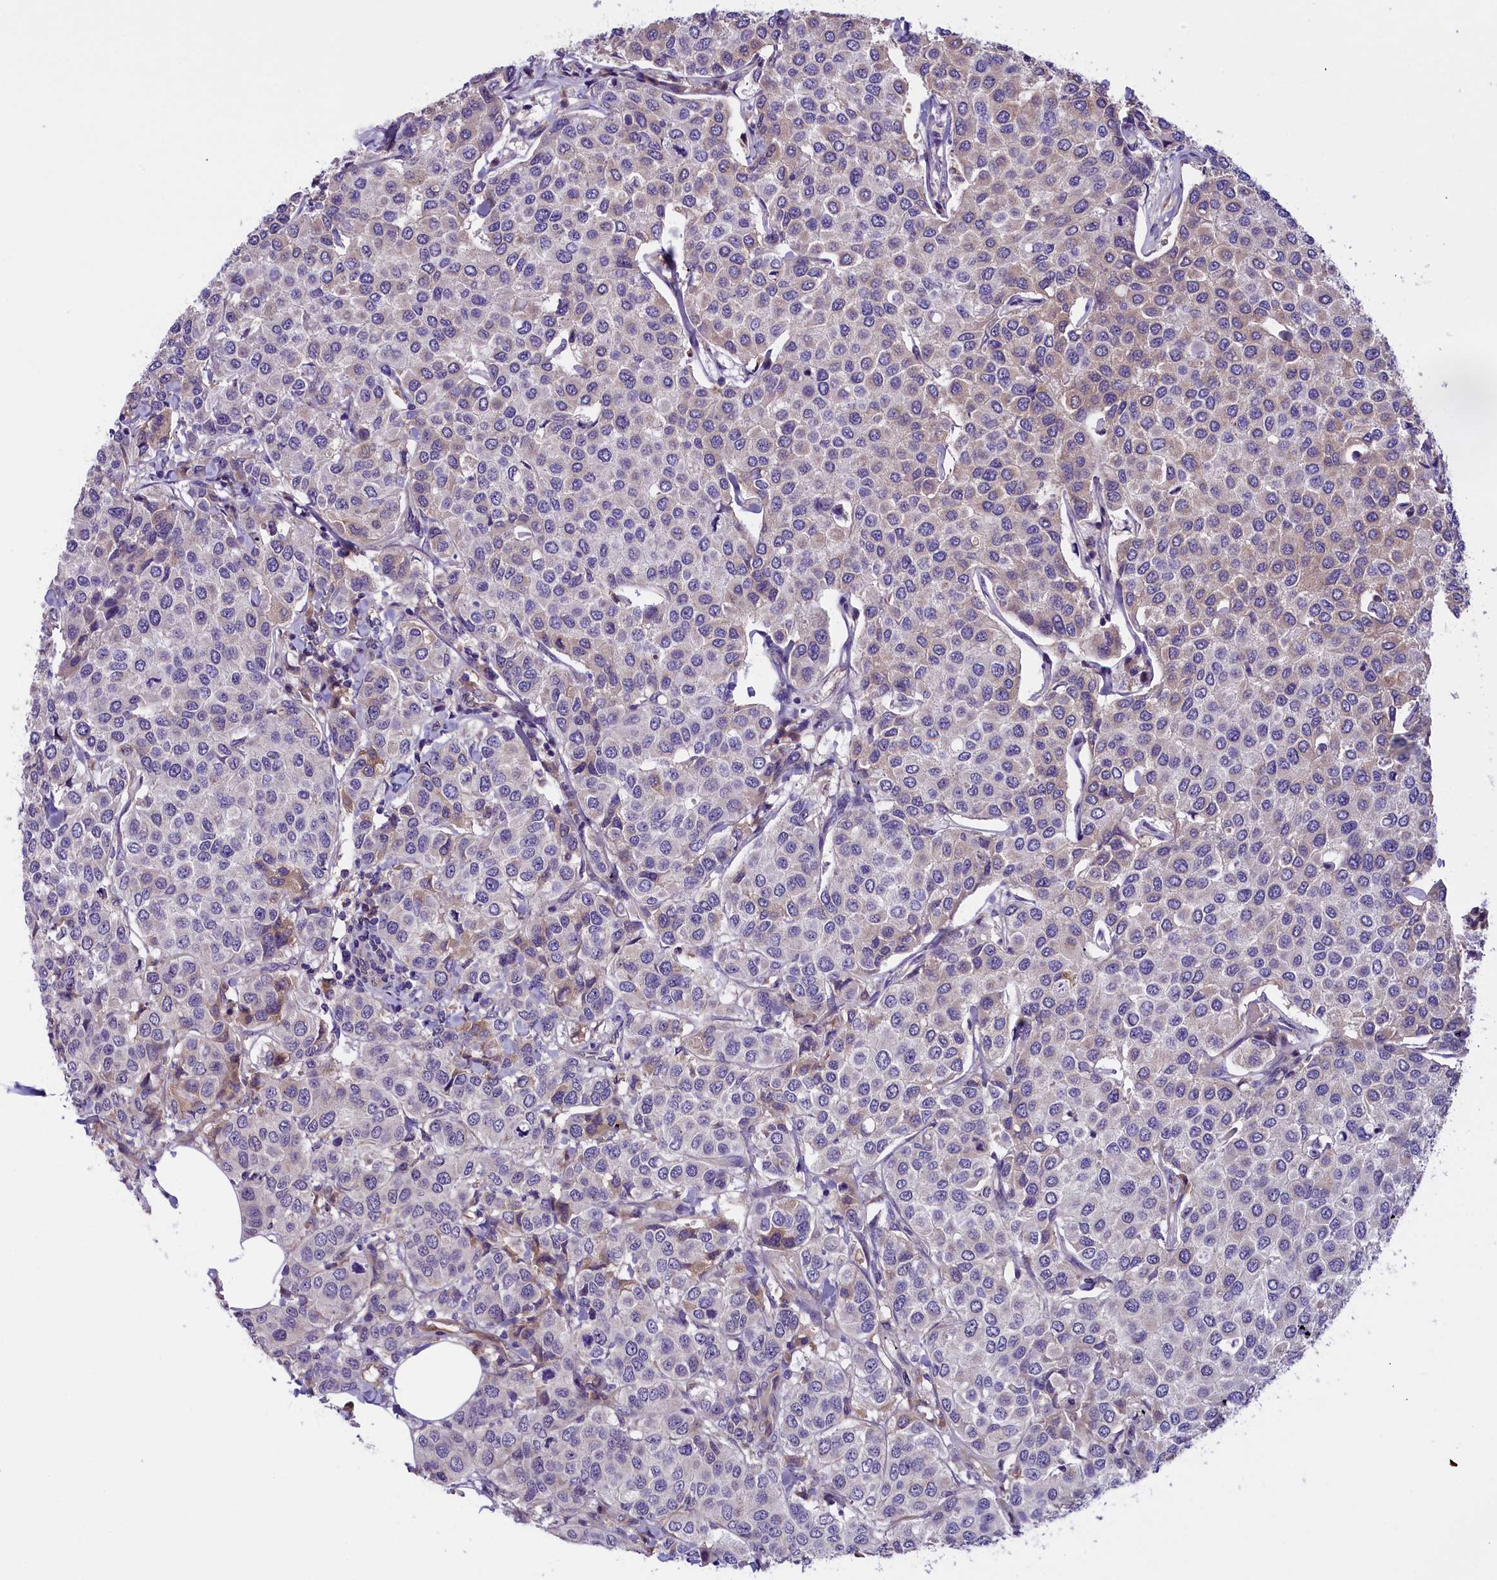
{"staining": {"intensity": "weak", "quantity": "25%-75%", "location": "cytoplasmic/membranous"}, "tissue": "breast cancer", "cell_type": "Tumor cells", "image_type": "cancer", "snomed": [{"axis": "morphology", "description": "Duct carcinoma"}, {"axis": "topography", "description": "Breast"}], "caption": "A high-resolution histopathology image shows immunohistochemistry (IHC) staining of infiltrating ductal carcinoma (breast), which shows weak cytoplasmic/membranous positivity in about 25%-75% of tumor cells. The staining was performed using DAB (3,3'-diaminobenzidine), with brown indicating positive protein expression. Nuclei are stained blue with hematoxylin.", "gene": "CCDC32", "patient": {"sex": "female", "age": 55}}